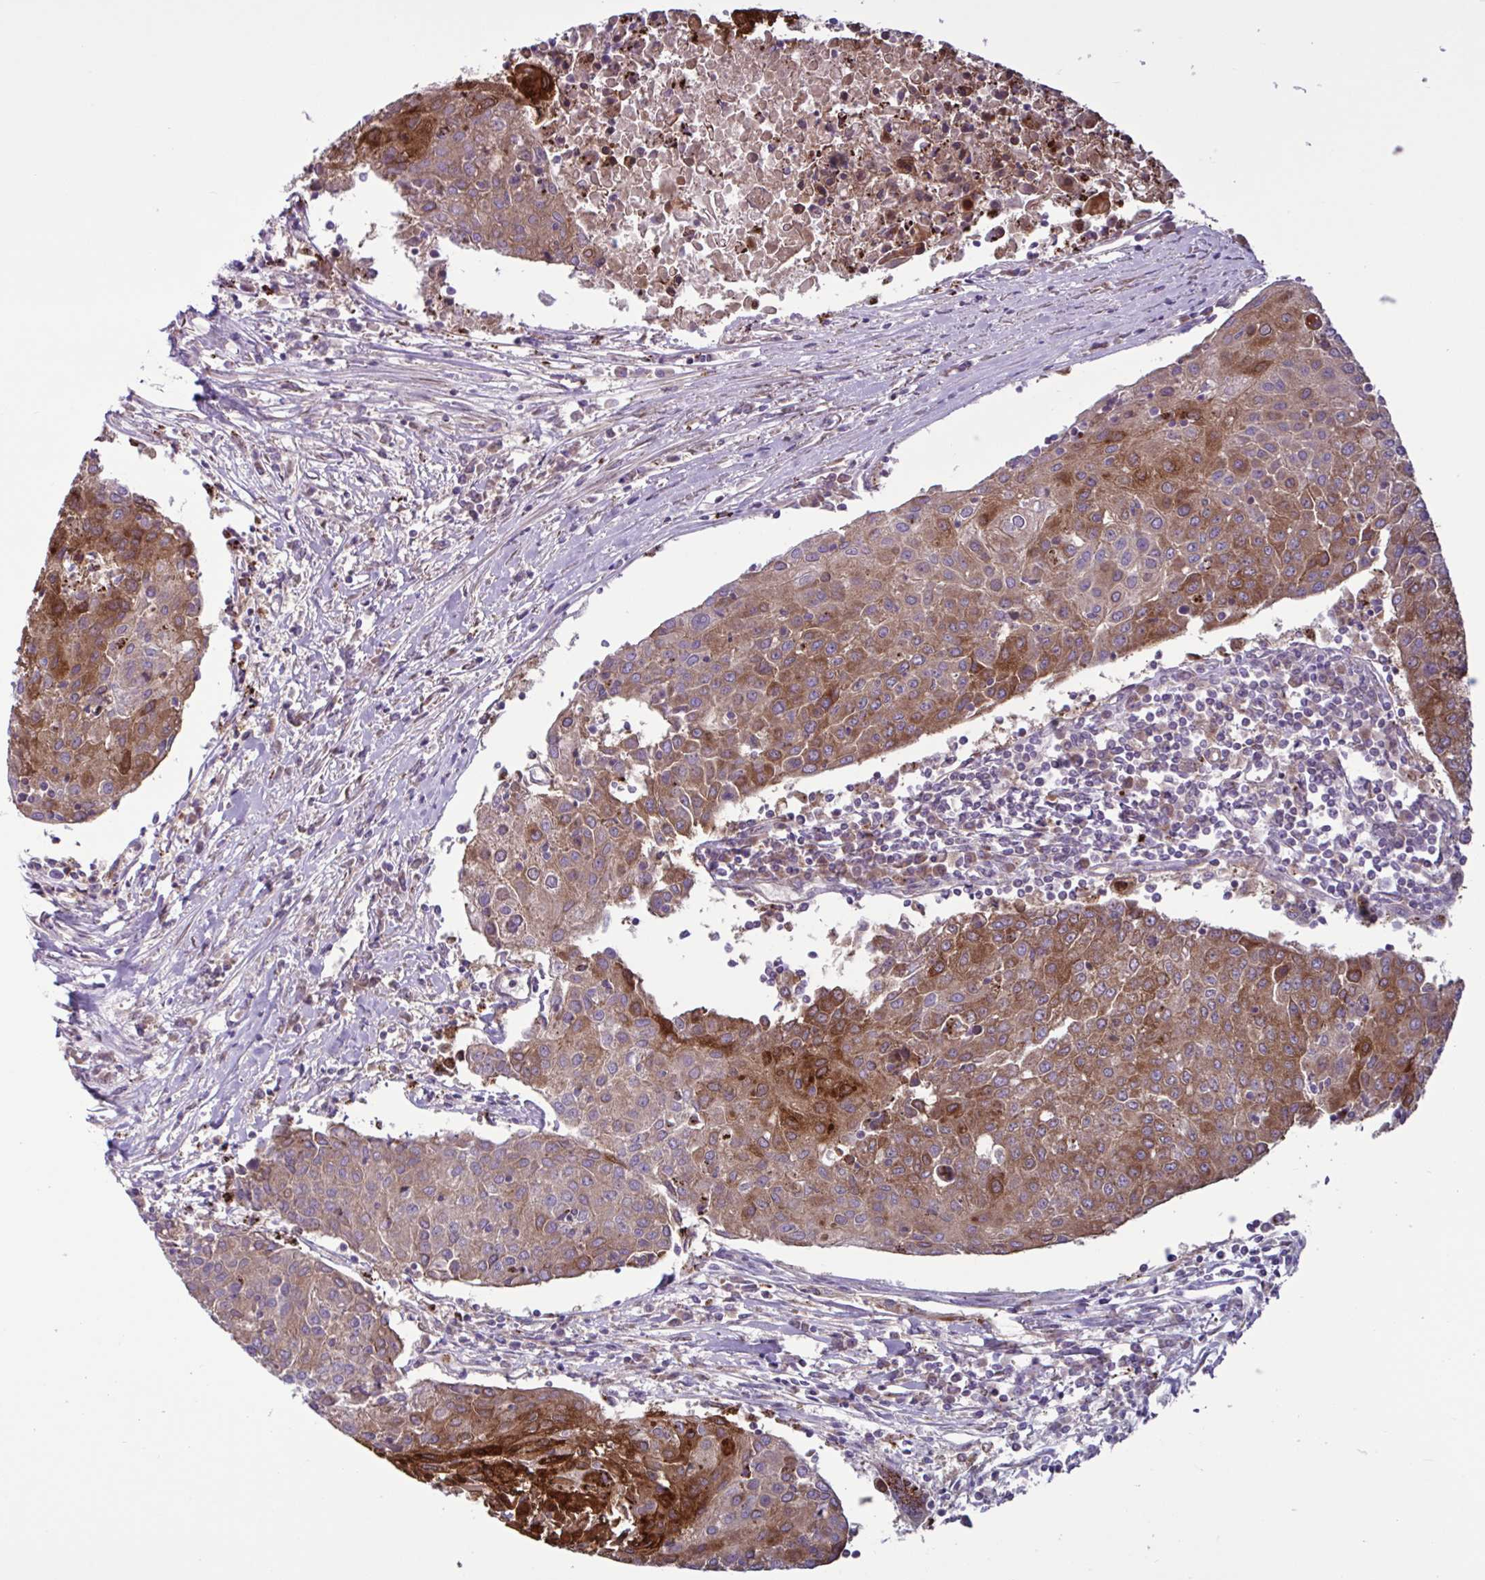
{"staining": {"intensity": "moderate", "quantity": ">75%", "location": "cytoplasmic/membranous"}, "tissue": "urothelial cancer", "cell_type": "Tumor cells", "image_type": "cancer", "snomed": [{"axis": "morphology", "description": "Urothelial carcinoma, High grade"}, {"axis": "topography", "description": "Urinary bladder"}], "caption": "Urothelial carcinoma (high-grade) stained with IHC reveals moderate cytoplasmic/membranous positivity in about >75% of tumor cells.", "gene": "GLTP", "patient": {"sex": "female", "age": 85}}